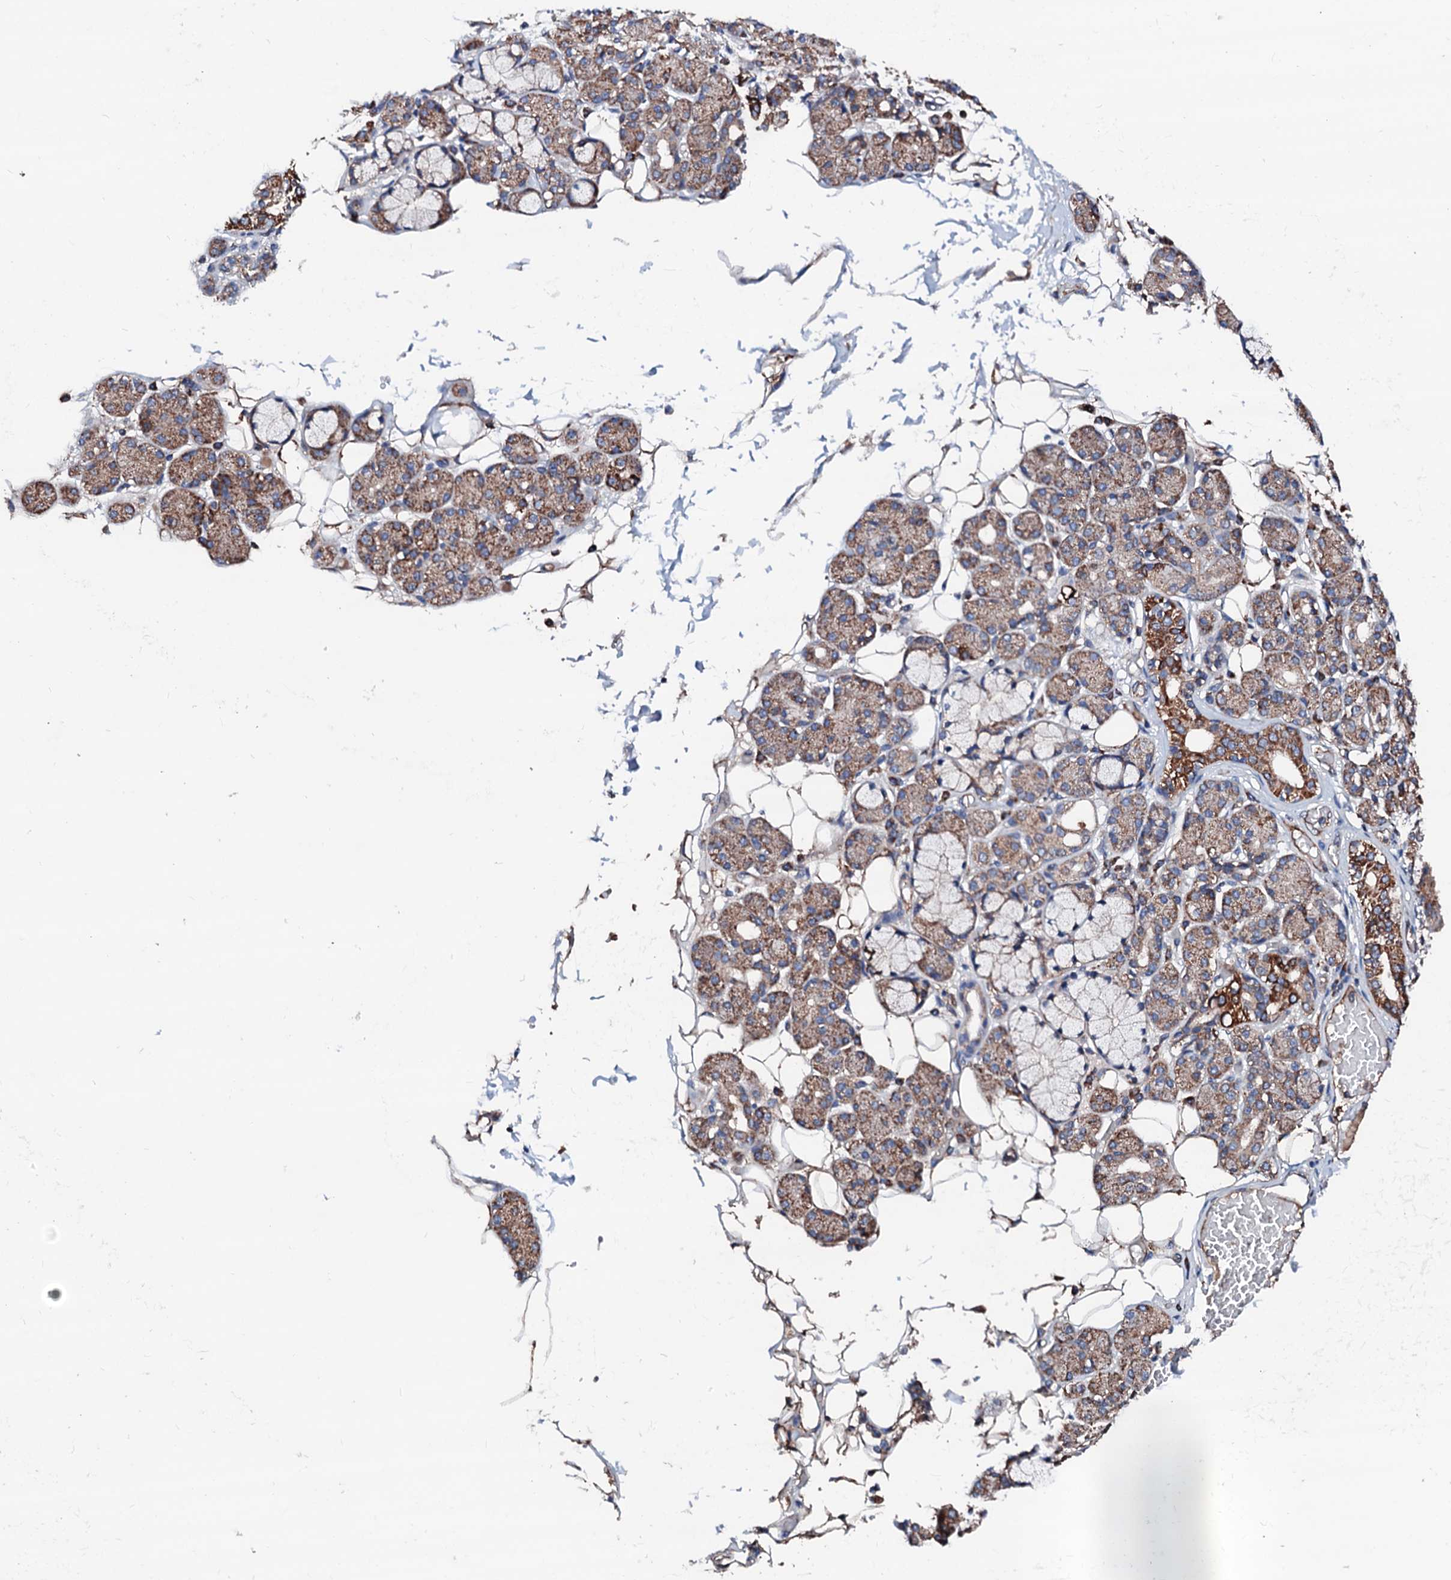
{"staining": {"intensity": "moderate", "quantity": "25%-75%", "location": "cytoplasmic/membranous"}, "tissue": "salivary gland", "cell_type": "Glandular cells", "image_type": "normal", "snomed": [{"axis": "morphology", "description": "Normal tissue, NOS"}, {"axis": "topography", "description": "Salivary gland"}], "caption": "Immunohistochemistry (IHC) (DAB) staining of unremarkable human salivary gland shows moderate cytoplasmic/membranous protein staining in approximately 25%-75% of glandular cells.", "gene": "TBCEL", "patient": {"sex": "male", "age": 63}}